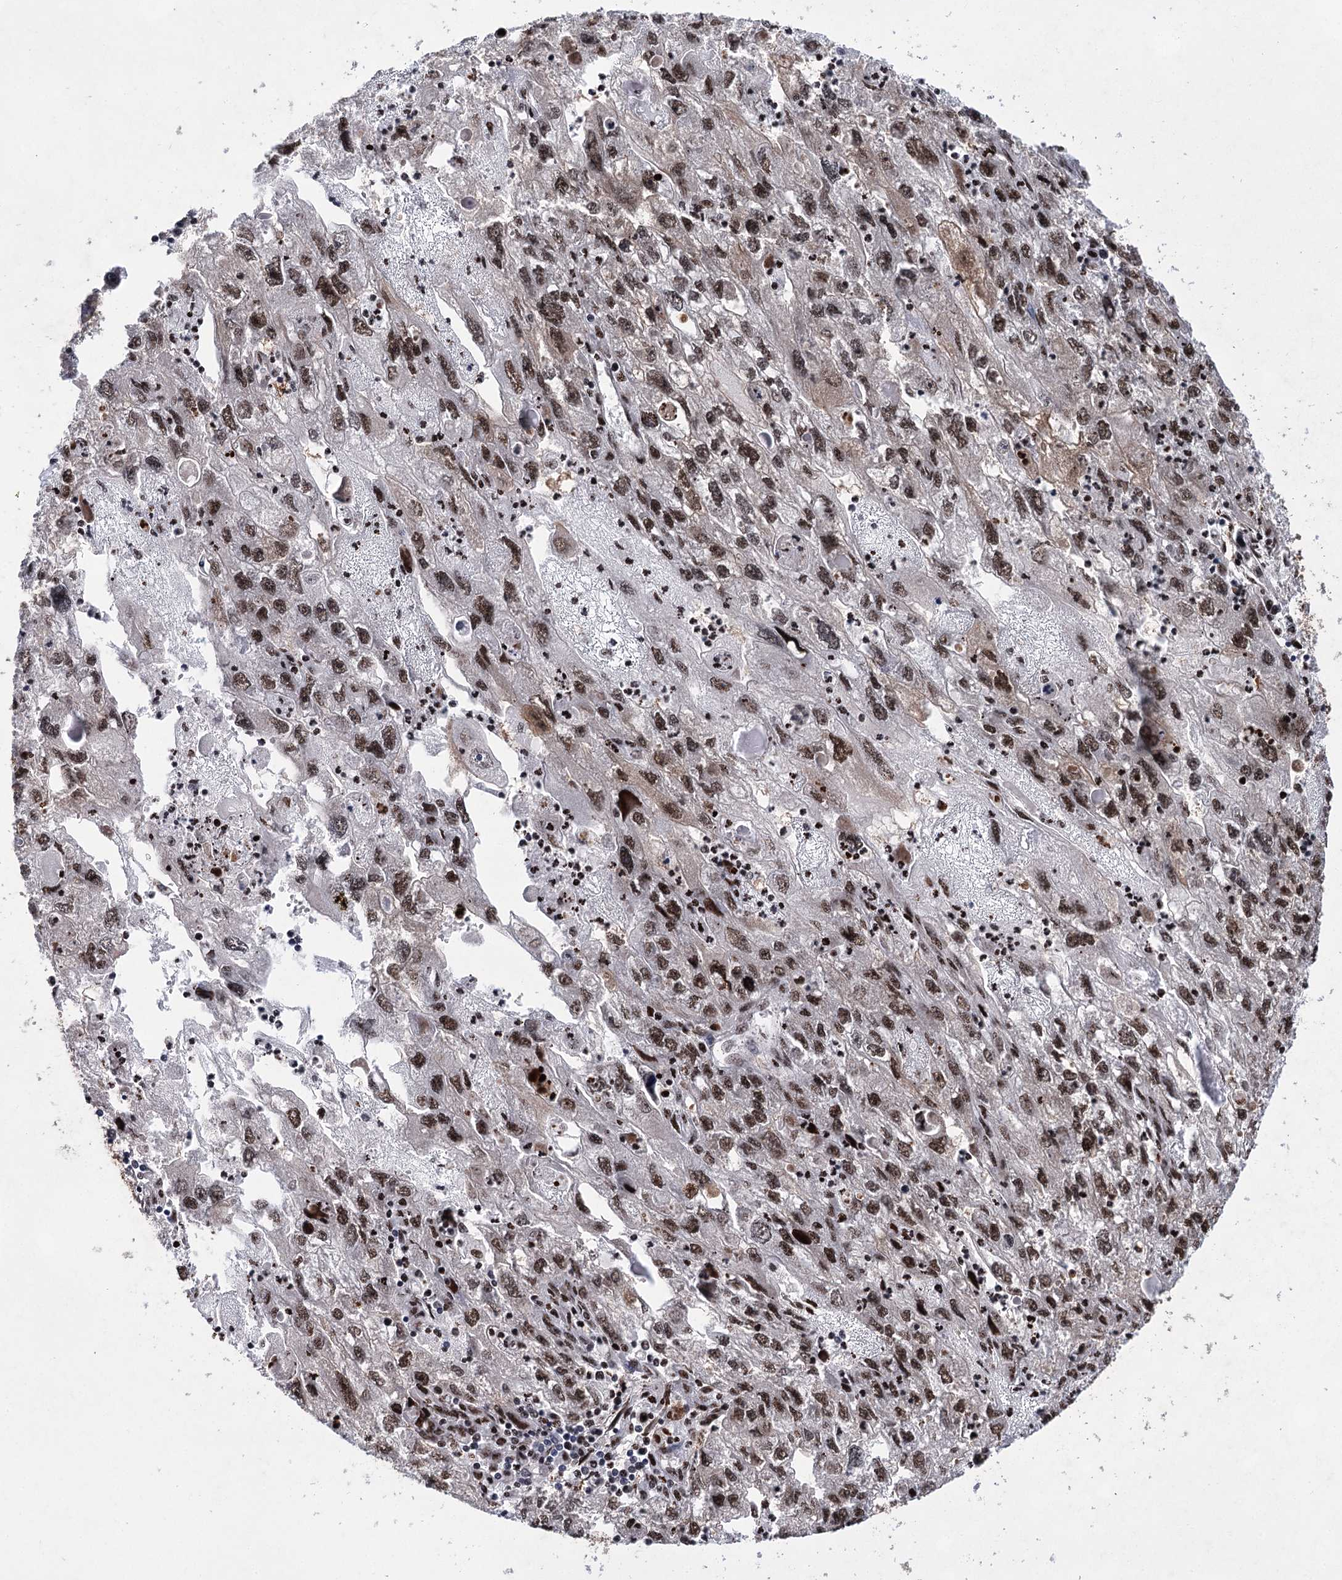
{"staining": {"intensity": "moderate", "quantity": ">75%", "location": "nuclear"}, "tissue": "endometrial cancer", "cell_type": "Tumor cells", "image_type": "cancer", "snomed": [{"axis": "morphology", "description": "Adenocarcinoma, NOS"}, {"axis": "topography", "description": "Endometrium"}], "caption": "This photomicrograph exhibits immunohistochemistry (IHC) staining of human adenocarcinoma (endometrial), with medium moderate nuclear positivity in about >75% of tumor cells.", "gene": "UGDH", "patient": {"sex": "female", "age": 49}}